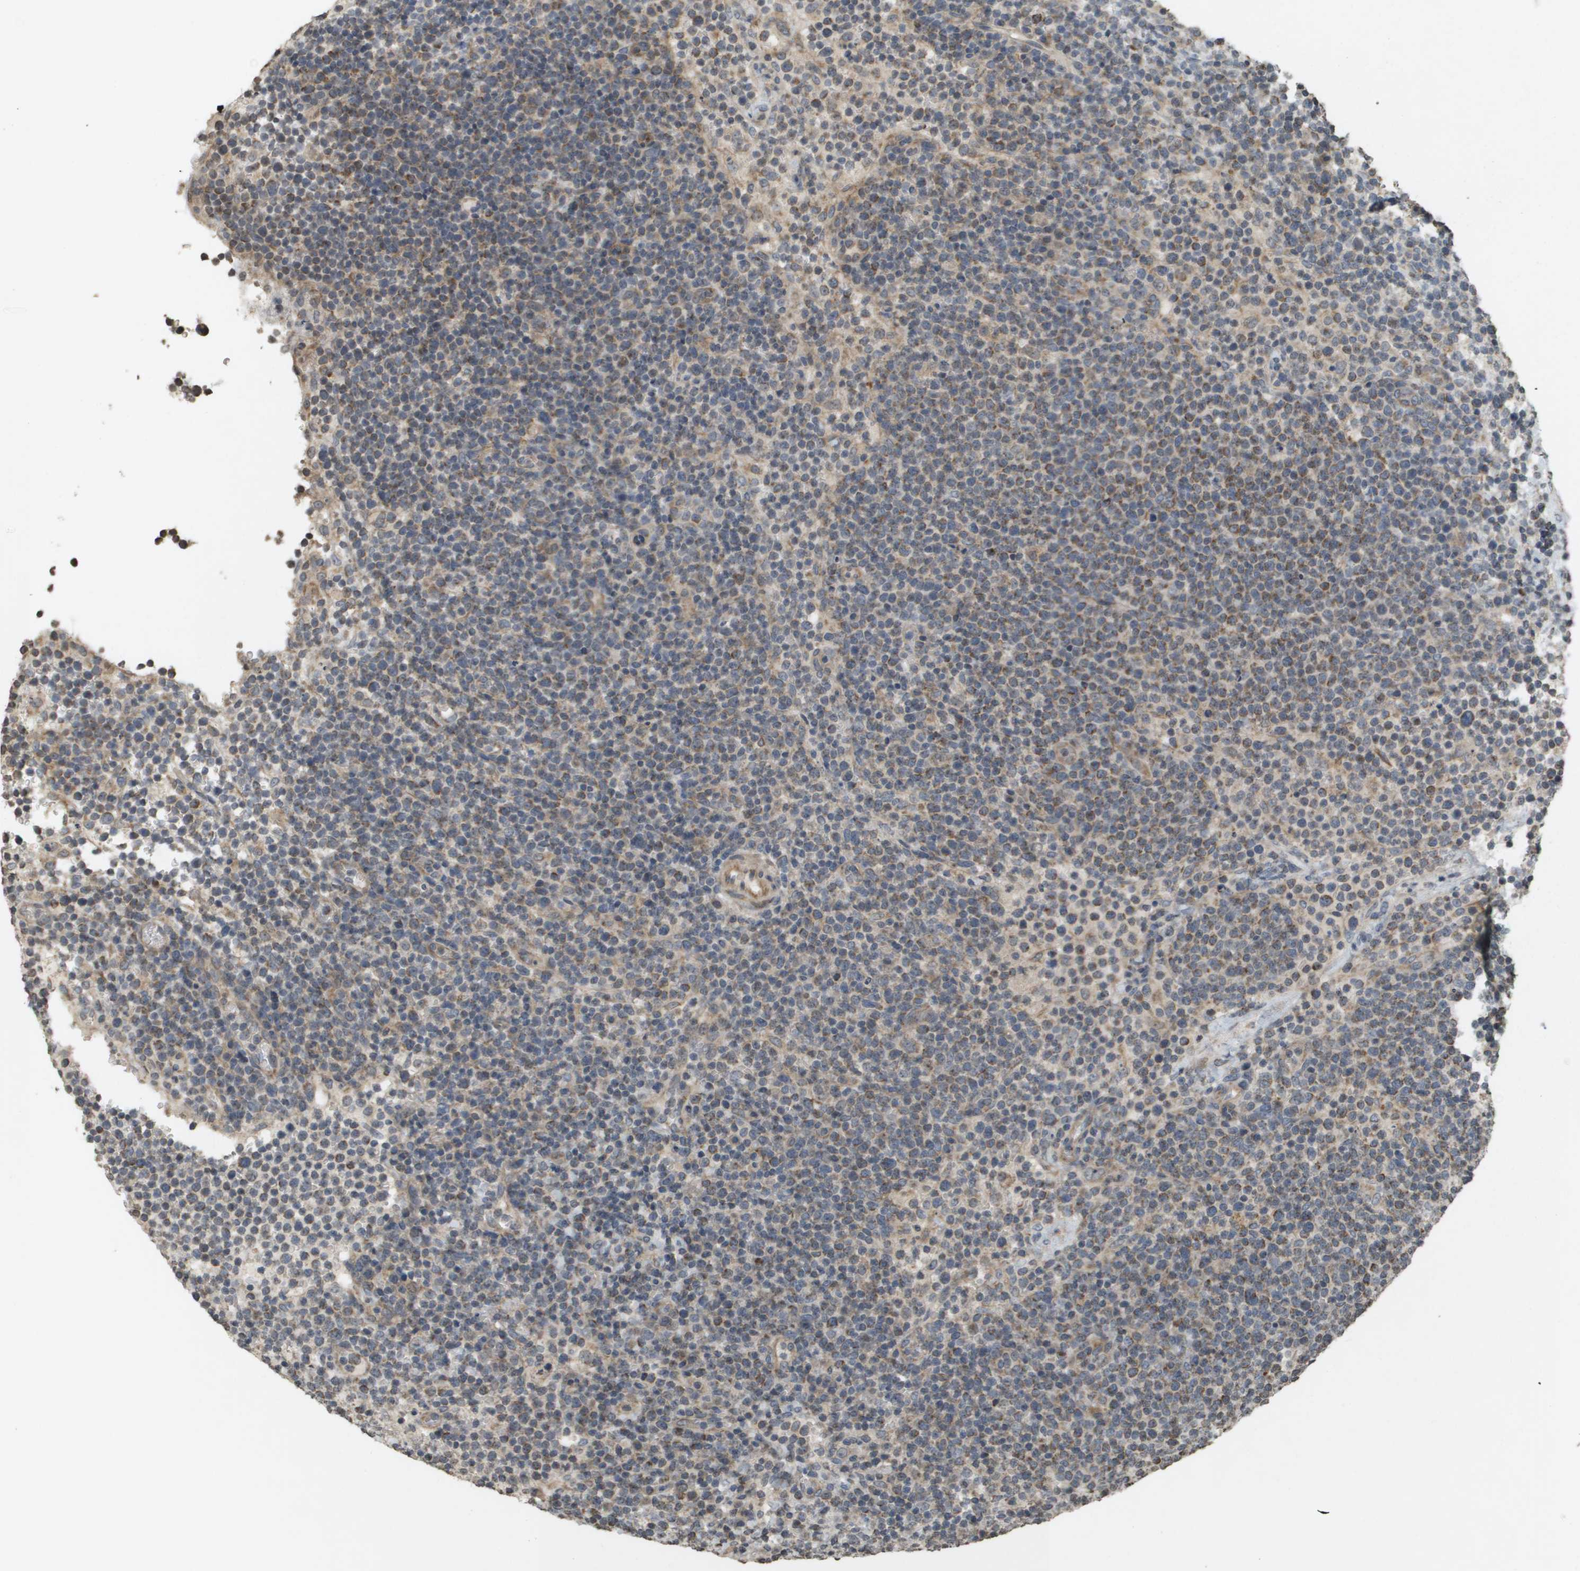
{"staining": {"intensity": "moderate", "quantity": "25%-75%", "location": "cytoplasmic/membranous"}, "tissue": "lymphoma", "cell_type": "Tumor cells", "image_type": "cancer", "snomed": [{"axis": "morphology", "description": "Malignant lymphoma, non-Hodgkin's type, High grade"}, {"axis": "topography", "description": "Lymph node"}], "caption": "The photomicrograph displays immunohistochemical staining of lymphoma. There is moderate cytoplasmic/membranous positivity is appreciated in approximately 25%-75% of tumor cells.", "gene": "RAB21", "patient": {"sex": "male", "age": 61}}